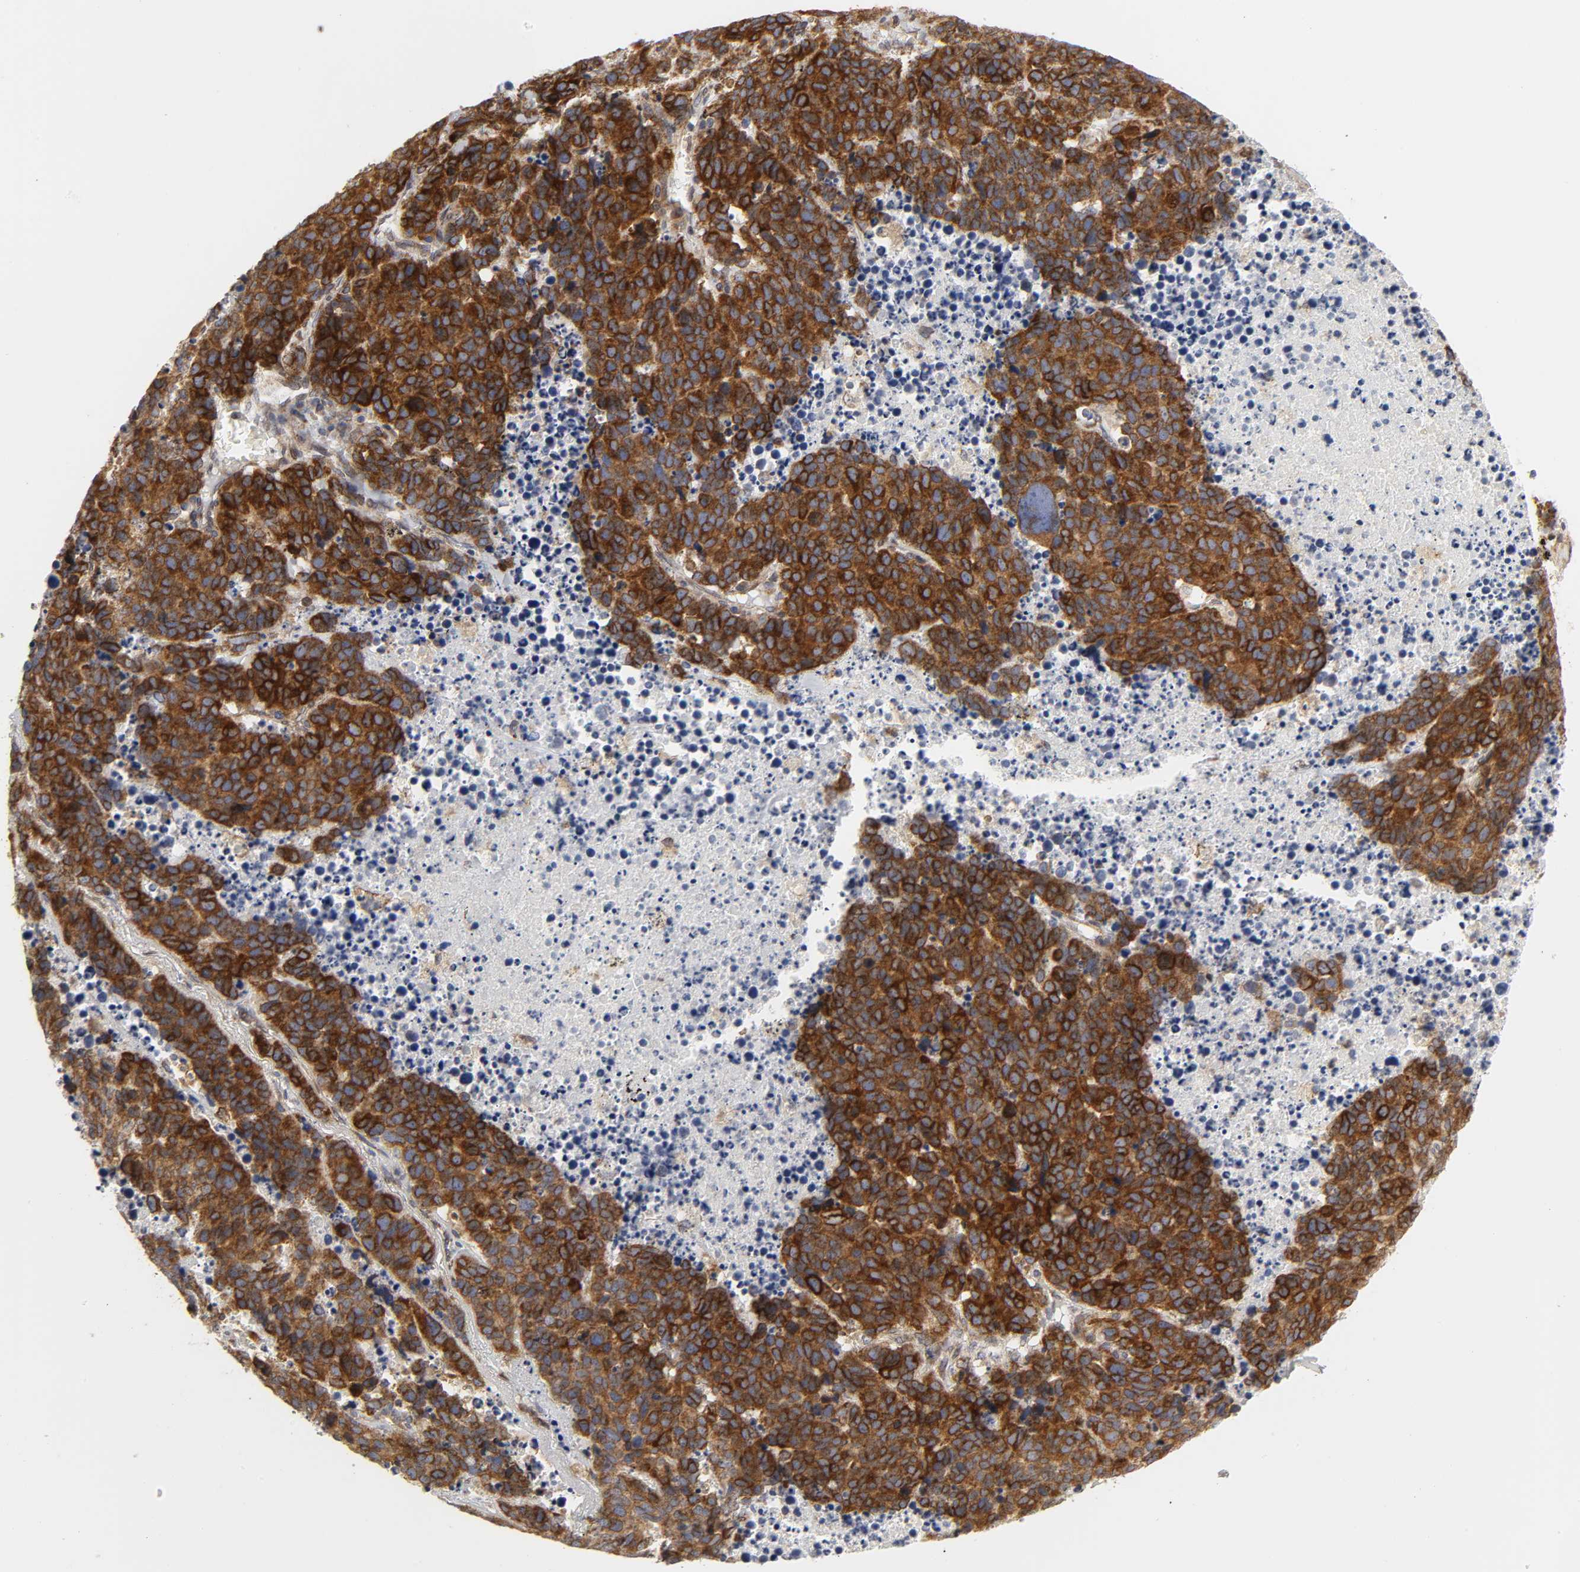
{"staining": {"intensity": "strong", "quantity": ">75%", "location": "cytoplasmic/membranous"}, "tissue": "lung cancer", "cell_type": "Tumor cells", "image_type": "cancer", "snomed": [{"axis": "morphology", "description": "Carcinoid, malignant, NOS"}, {"axis": "topography", "description": "Lung"}], "caption": "Lung cancer (carcinoid (malignant)) stained with DAB (3,3'-diaminobenzidine) immunohistochemistry shows high levels of strong cytoplasmic/membranous positivity in about >75% of tumor cells. The staining is performed using DAB (3,3'-diaminobenzidine) brown chromogen to label protein expression. The nuclei are counter-stained blue using hematoxylin.", "gene": "POR", "patient": {"sex": "male", "age": 60}}